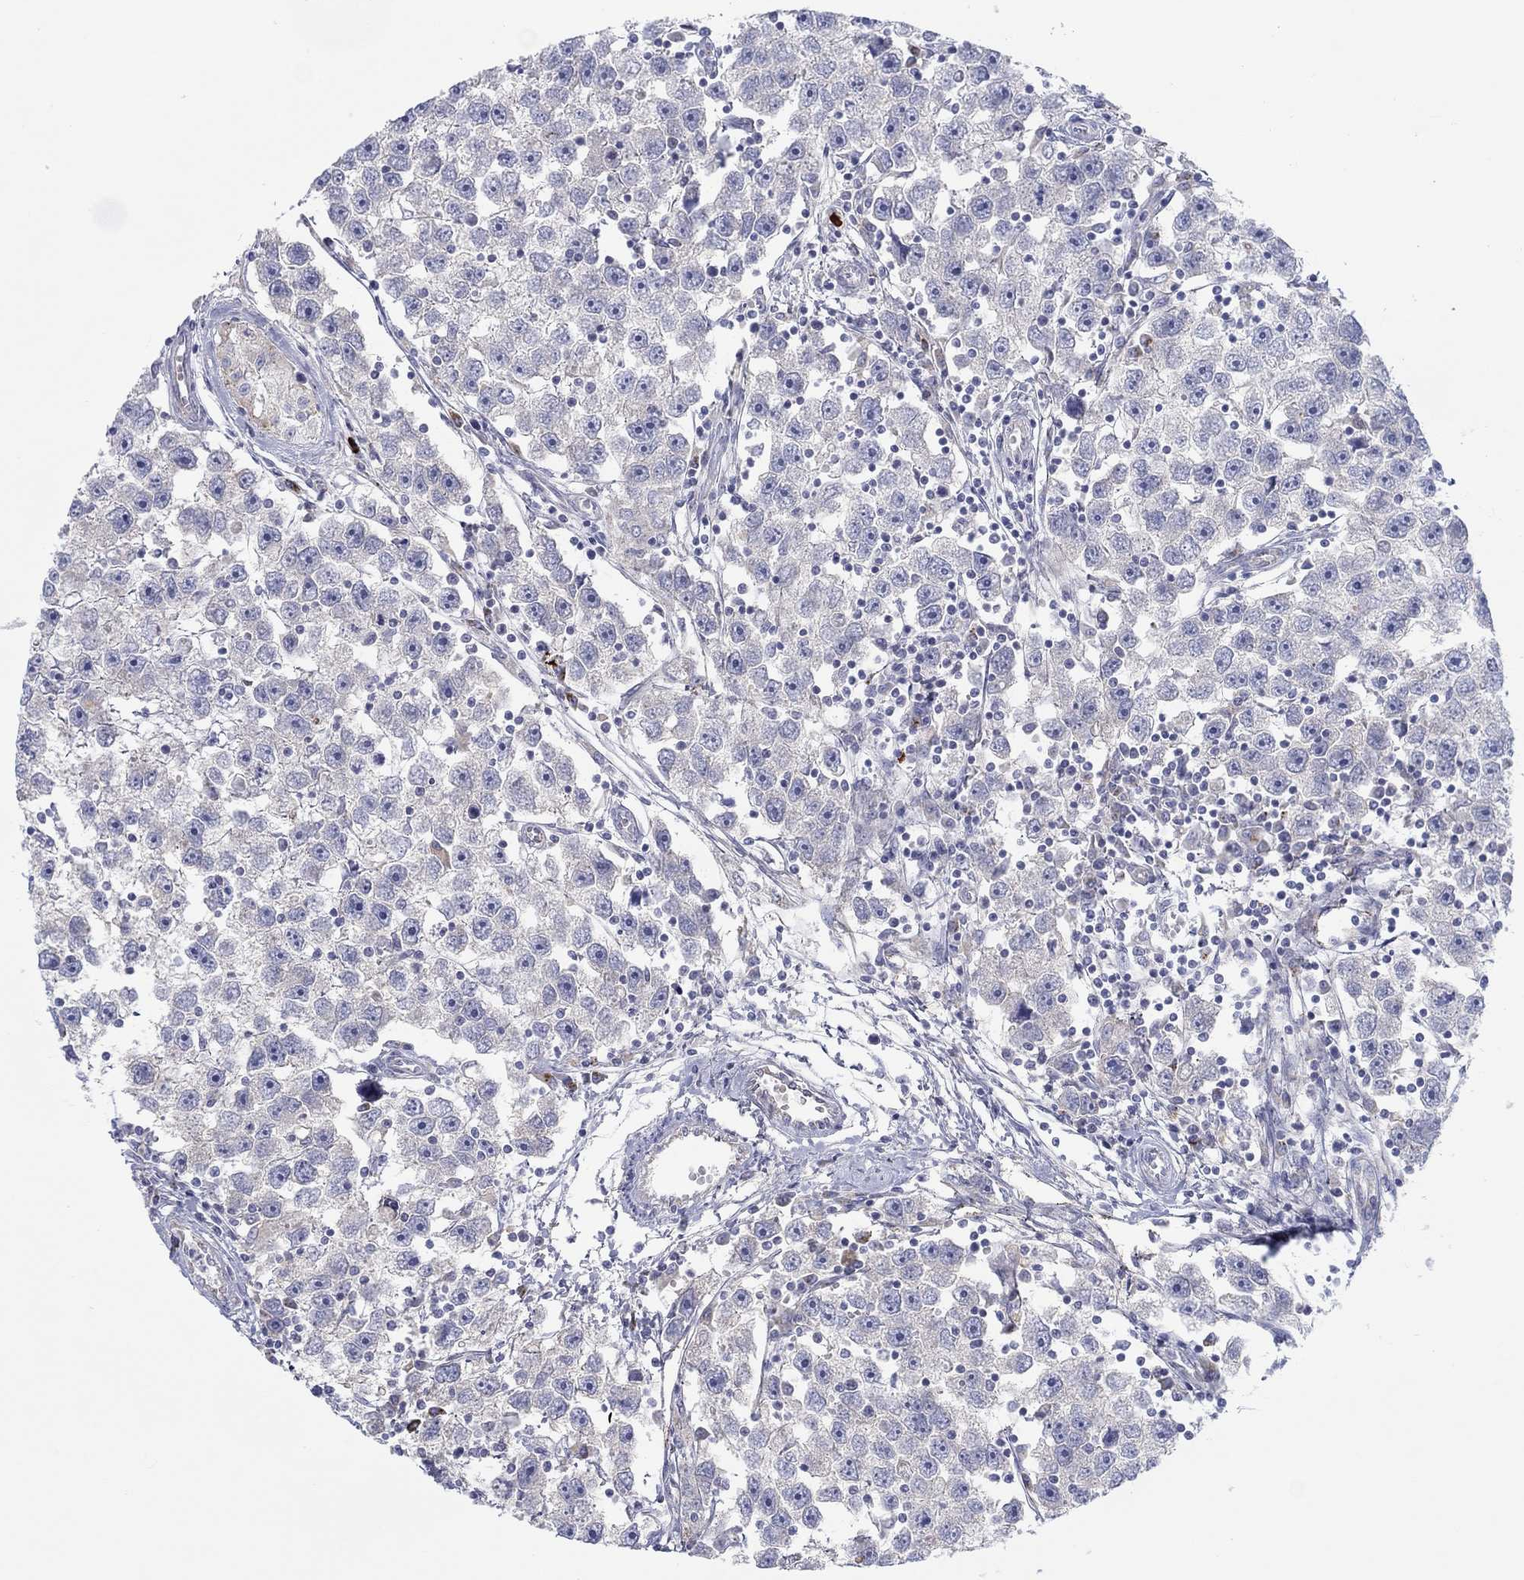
{"staining": {"intensity": "negative", "quantity": "none", "location": "none"}, "tissue": "testis cancer", "cell_type": "Tumor cells", "image_type": "cancer", "snomed": [{"axis": "morphology", "description": "Seminoma, NOS"}, {"axis": "topography", "description": "Testis"}], "caption": "This photomicrograph is of seminoma (testis) stained with immunohistochemistry (IHC) to label a protein in brown with the nuclei are counter-stained blue. There is no staining in tumor cells.", "gene": "BCO2", "patient": {"sex": "male", "age": 30}}